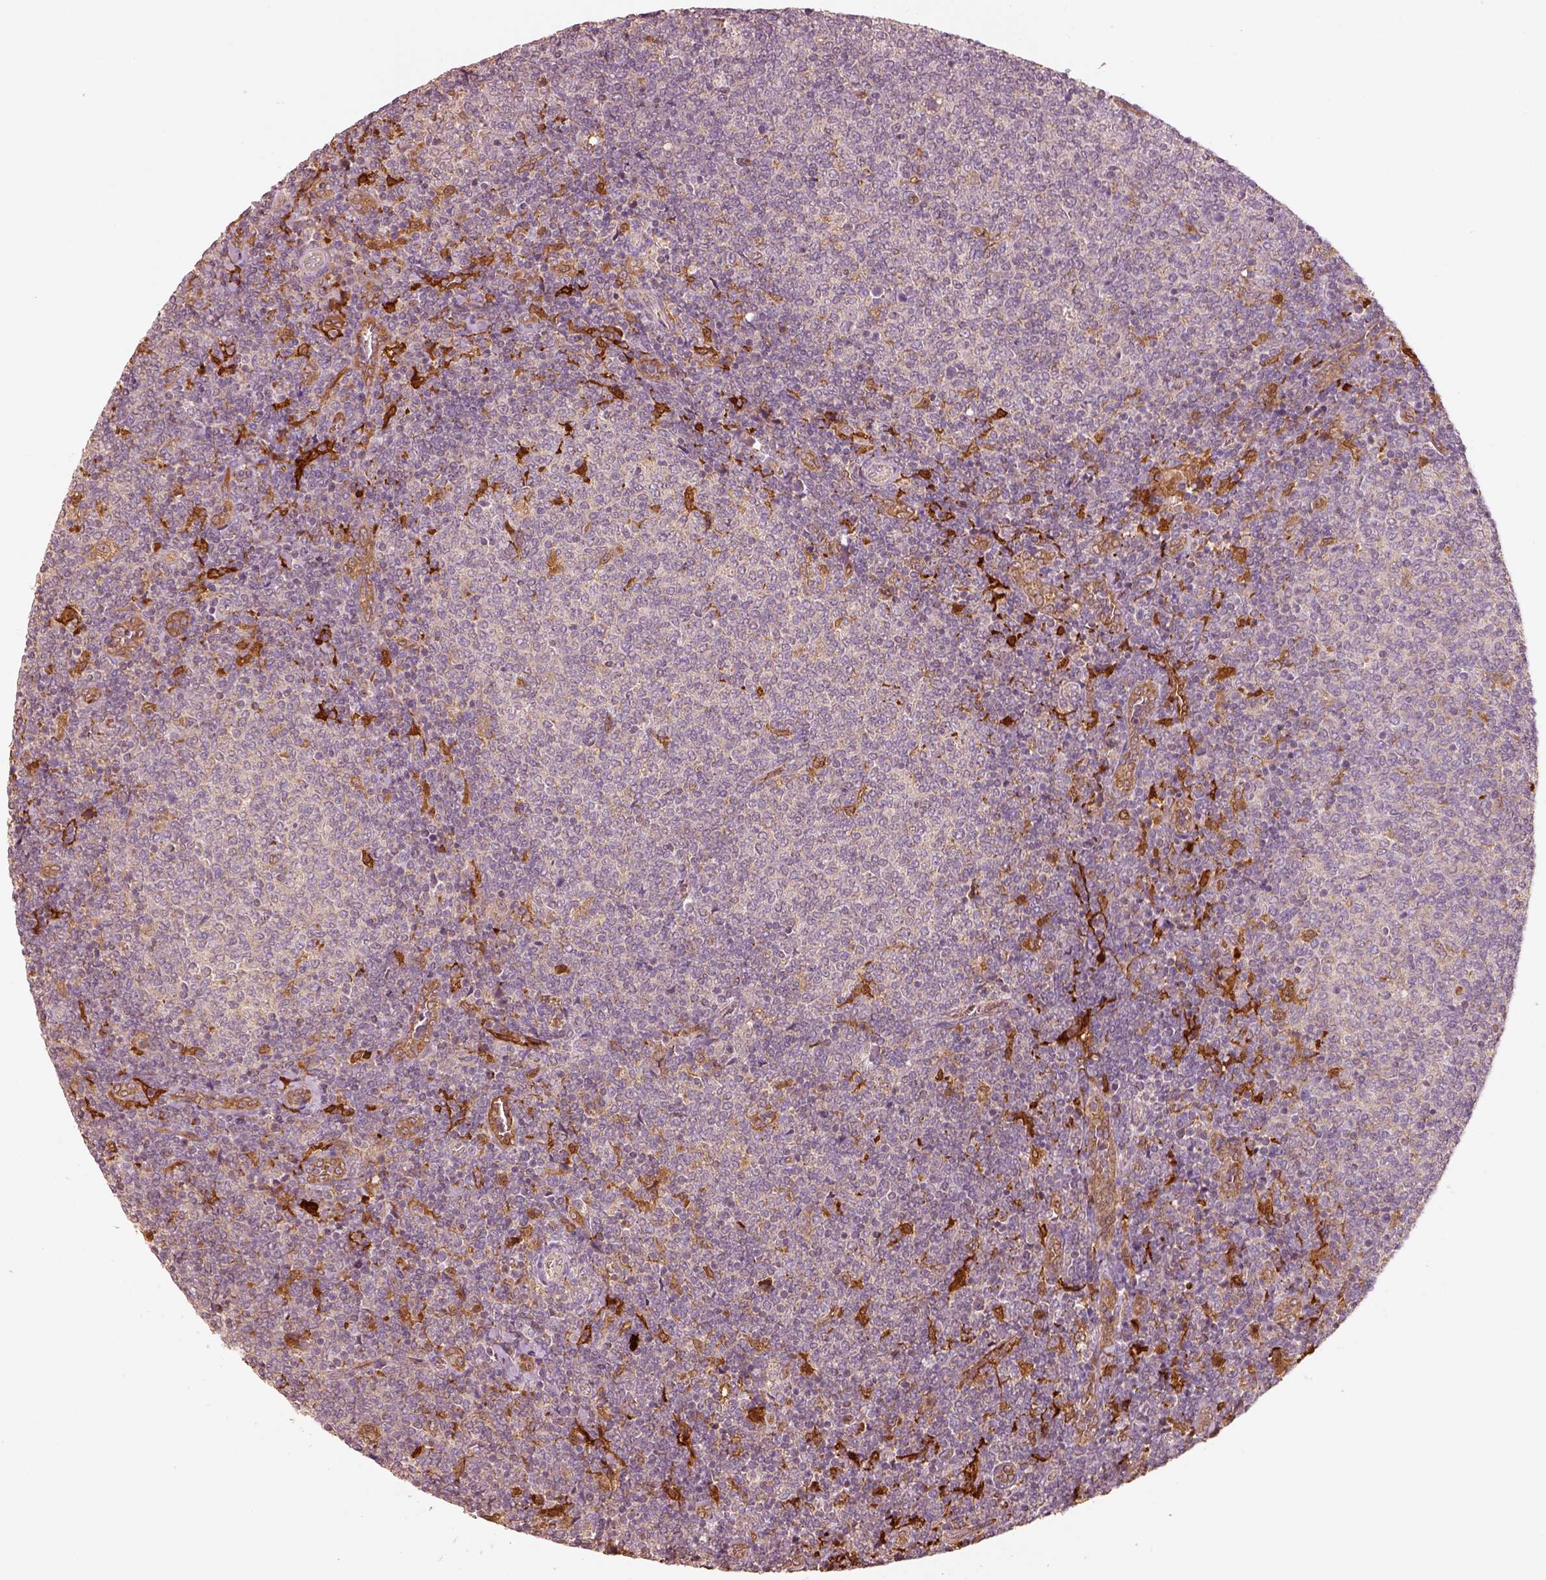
{"staining": {"intensity": "negative", "quantity": "none", "location": "none"}, "tissue": "lymphoma", "cell_type": "Tumor cells", "image_type": "cancer", "snomed": [{"axis": "morphology", "description": "Malignant lymphoma, non-Hodgkin's type, Low grade"}, {"axis": "topography", "description": "Lymph node"}], "caption": "Lymphoma was stained to show a protein in brown. There is no significant staining in tumor cells.", "gene": "FSCN1", "patient": {"sex": "male", "age": 52}}